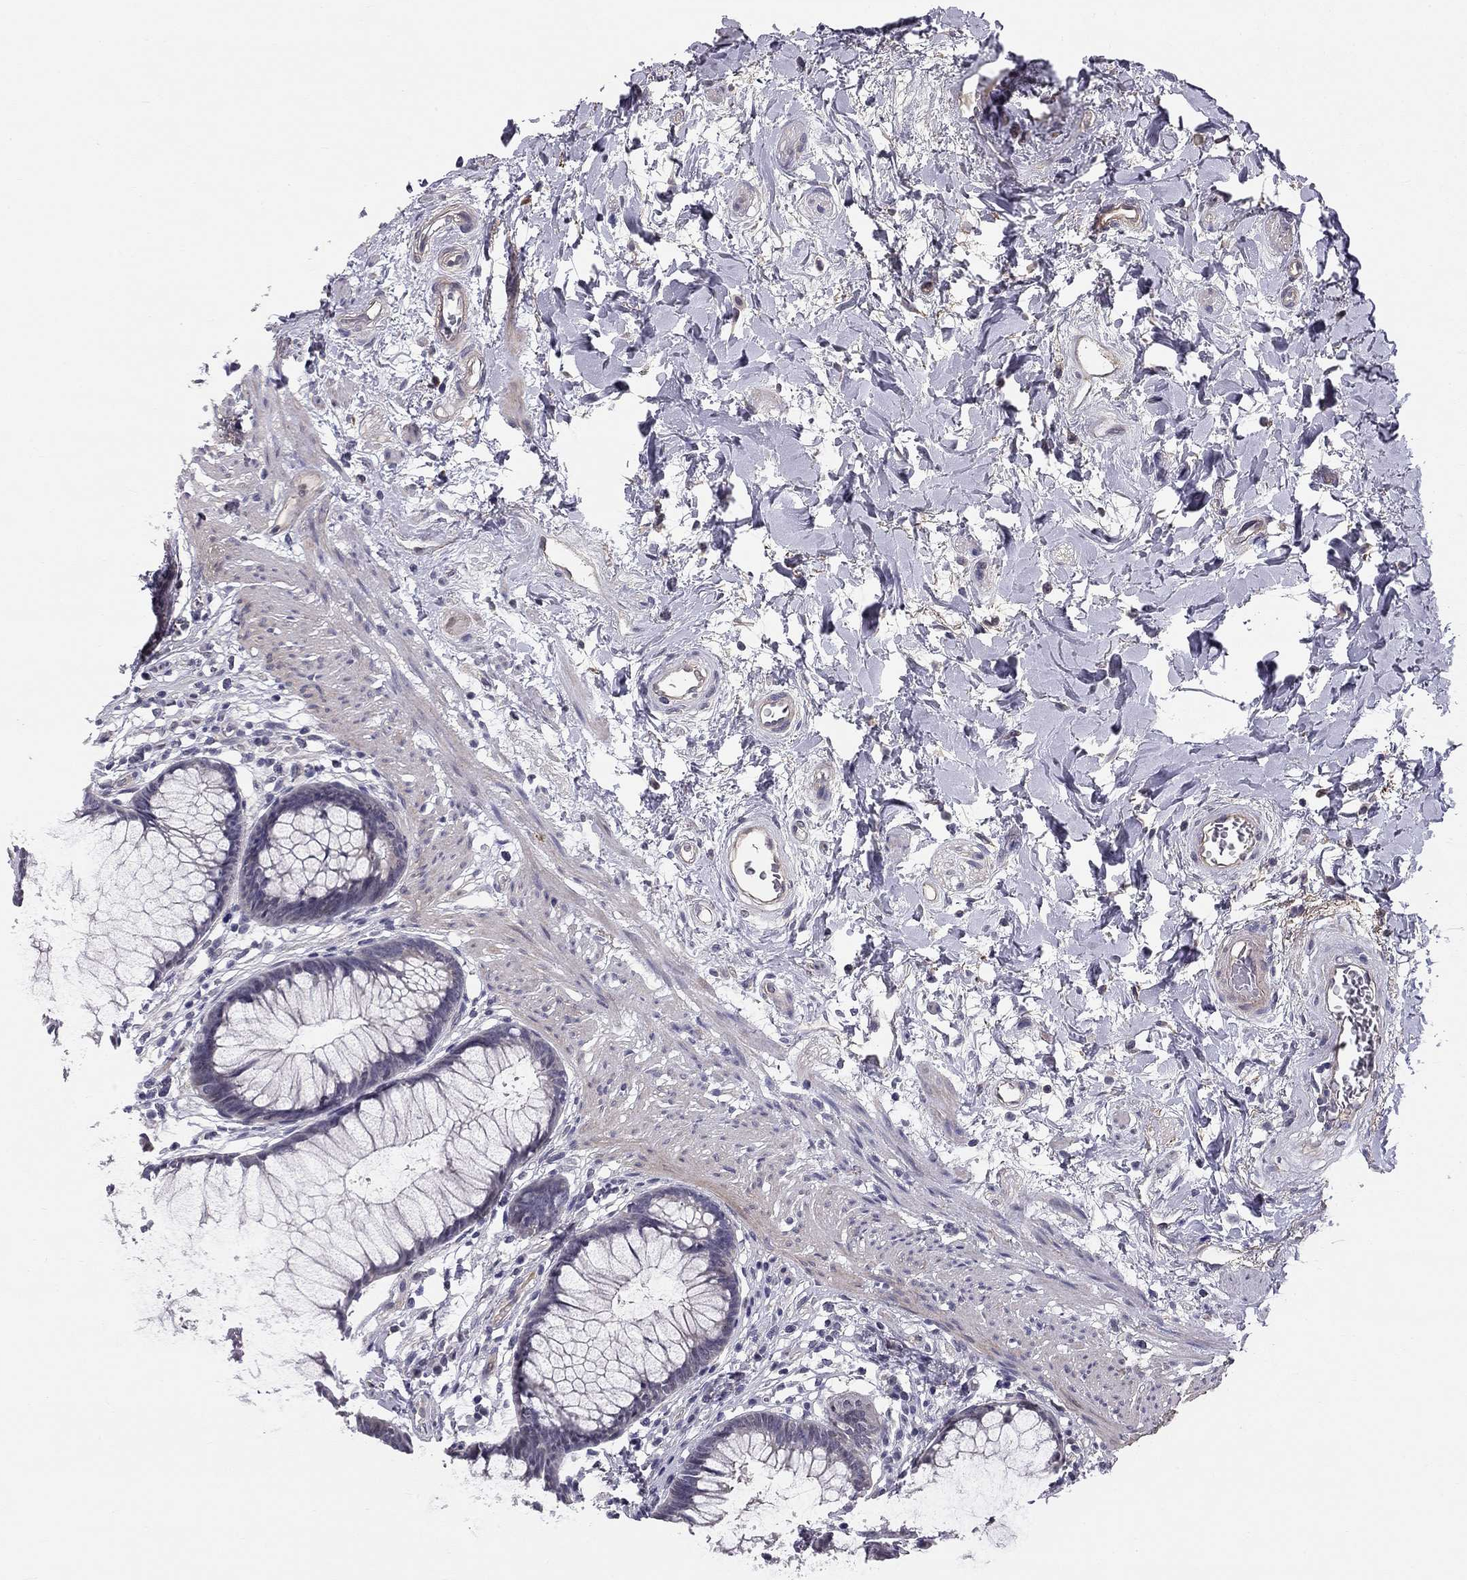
{"staining": {"intensity": "negative", "quantity": "none", "location": "none"}, "tissue": "rectum", "cell_type": "Glandular cells", "image_type": "normal", "snomed": [{"axis": "morphology", "description": "Normal tissue, NOS"}, {"axis": "topography", "description": "Smooth muscle"}, {"axis": "topography", "description": "Rectum"}], "caption": "Immunohistochemistry (IHC) photomicrograph of unremarkable human rectum stained for a protein (brown), which displays no expression in glandular cells. Brightfield microscopy of immunohistochemistry (IHC) stained with DAB (brown) and hematoxylin (blue), captured at high magnification.", "gene": "GJB4", "patient": {"sex": "male", "age": 53}}